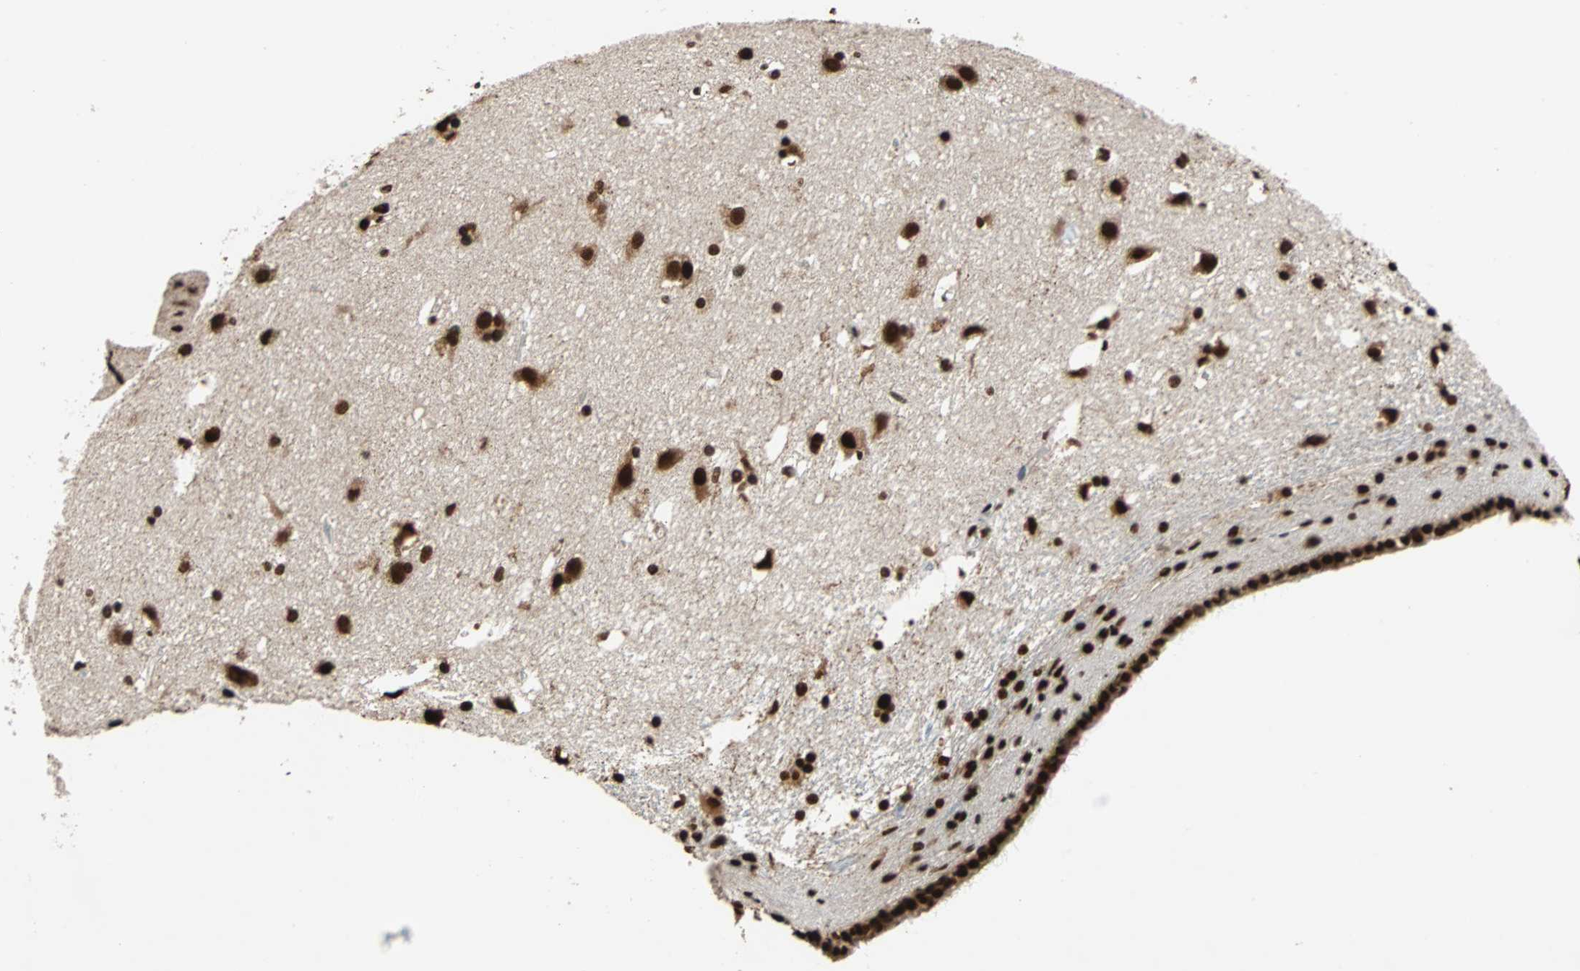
{"staining": {"intensity": "strong", "quantity": ">75%", "location": "nuclear"}, "tissue": "caudate", "cell_type": "Glial cells", "image_type": "normal", "snomed": [{"axis": "morphology", "description": "Normal tissue, NOS"}, {"axis": "topography", "description": "Lateral ventricle wall"}], "caption": "Immunohistochemistry staining of normal caudate, which shows high levels of strong nuclear positivity in approximately >75% of glial cells indicating strong nuclear protein positivity. The staining was performed using DAB (brown) for protein detection and nuclei were counterstained in hematoxylin (blue).", "gene": "ILF2", "patient": {"sex": "female", "age": 19}}